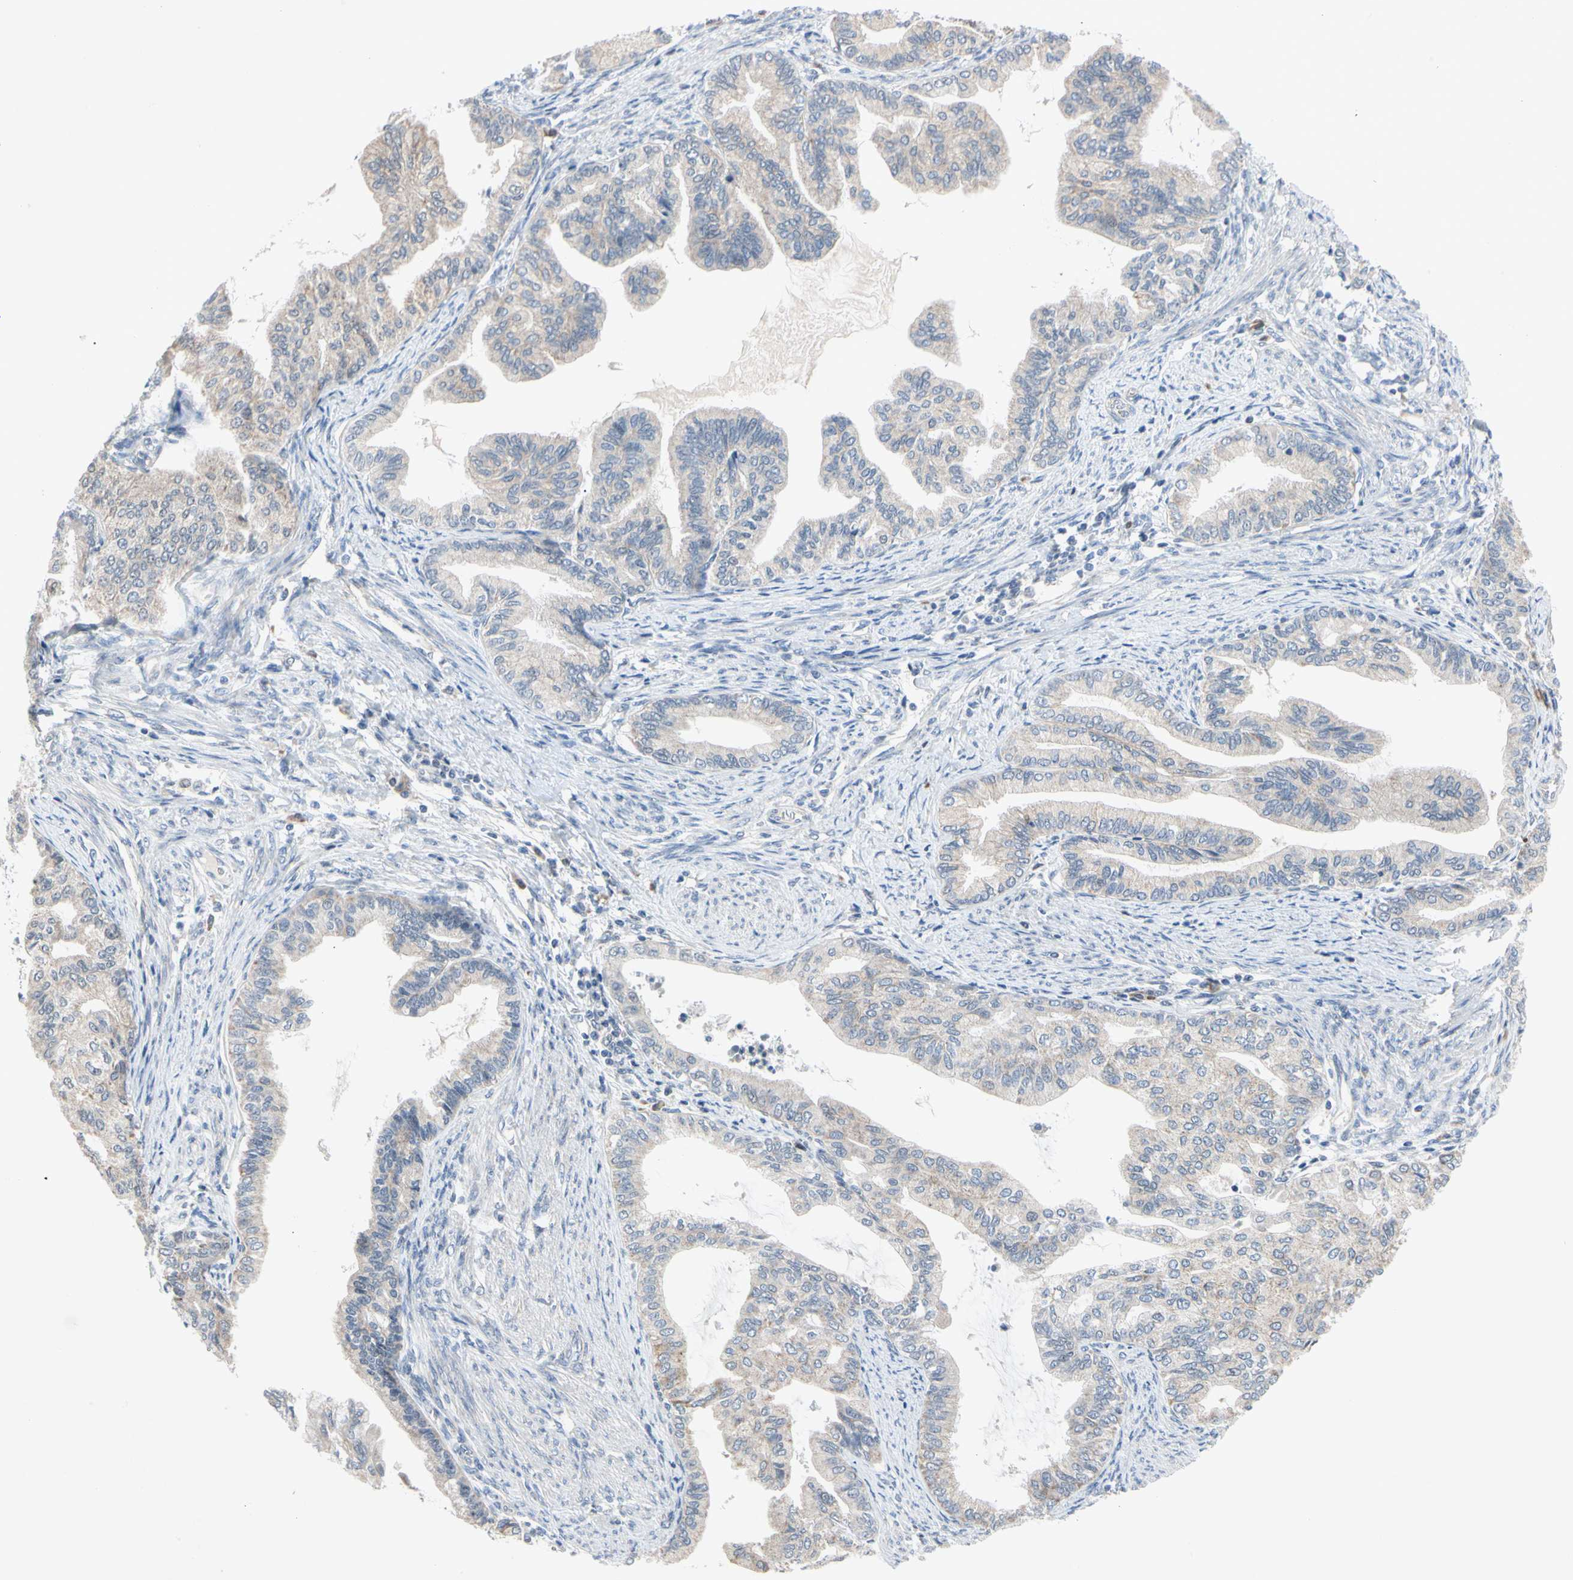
{"staining": {"intensity": "weak", "quantity": ">75%", "location": "cytoplasmic/membranous"}, "tissue": "endometrial cancer", "cell_type": "Tumor cells", "image_type": "cancer", "snomed": [{"axis": "morphology", "description": "Adenocarcinoma, NOS"}, {"axis": "topography", "description": "Endometrium"}], "caption": "Tumor cells exhibit weak cytoplasmic/membranous positivity in approximately >75% of cells in endometrial cancer. (DAB = brown stain, brightfield microscopy at high magnification).", "gene": "MARK1", "patient": {"sex": "female", "age": 86}}